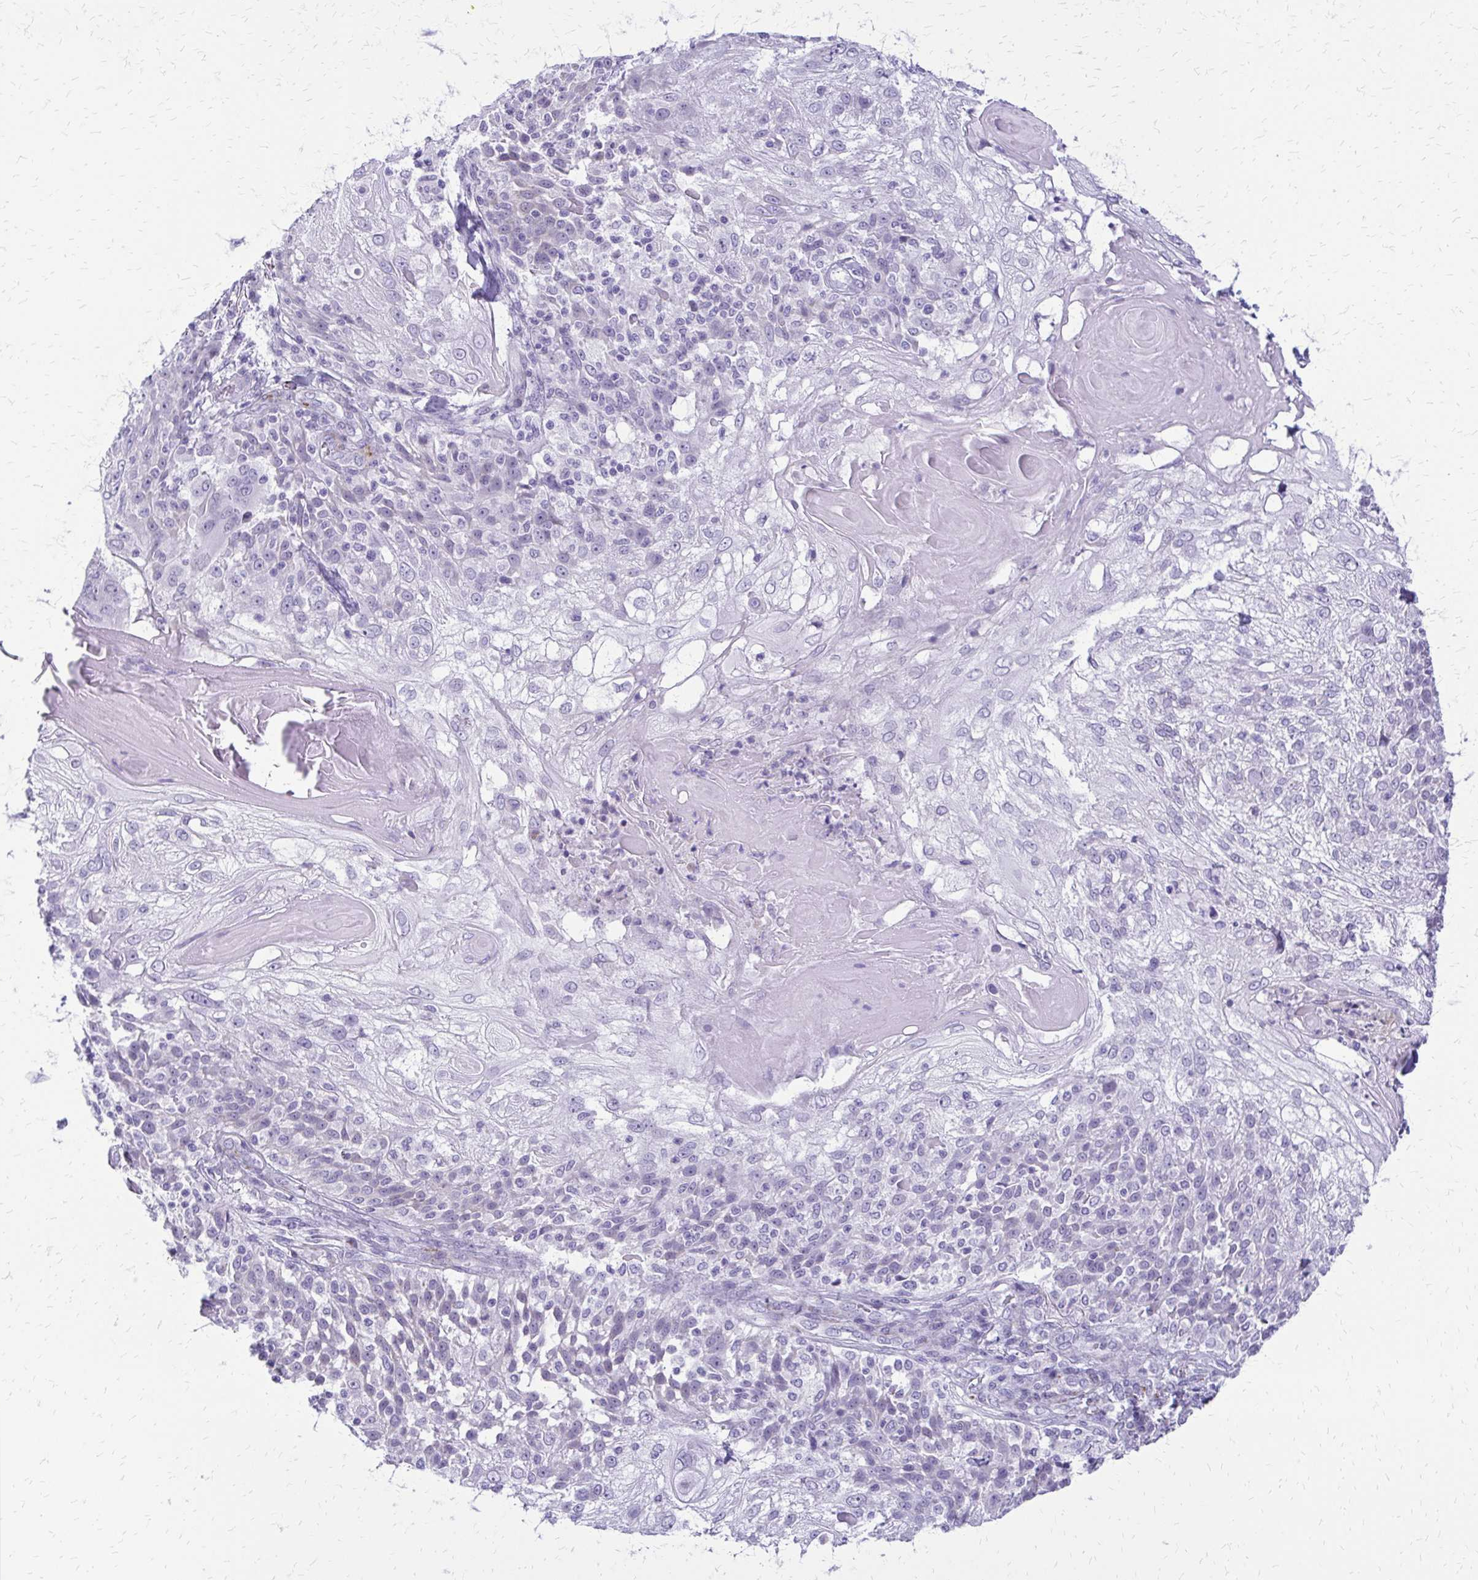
{"staining": {"intensity": "negative", "quantity": "none", "location": "none"}, "tissue": "skin cancer", "cell_type": "Tumor cells", "image_type": "cancer", "snomed": [{"axis": "morphology", "description": "Normal tissue, NOS"}, {"axis": "morphology", "description": "Squamous cell carcinoma, NOS"}, {"axis": "topography", "description": "Skin"}], "caption": "This is a photomicrograph of IHC staining of squamous cell carcinoma (skin), which shows no expression in tumor cells.", "gene": "FAM162B", "patient": {"sex": "female", "age": 83}}